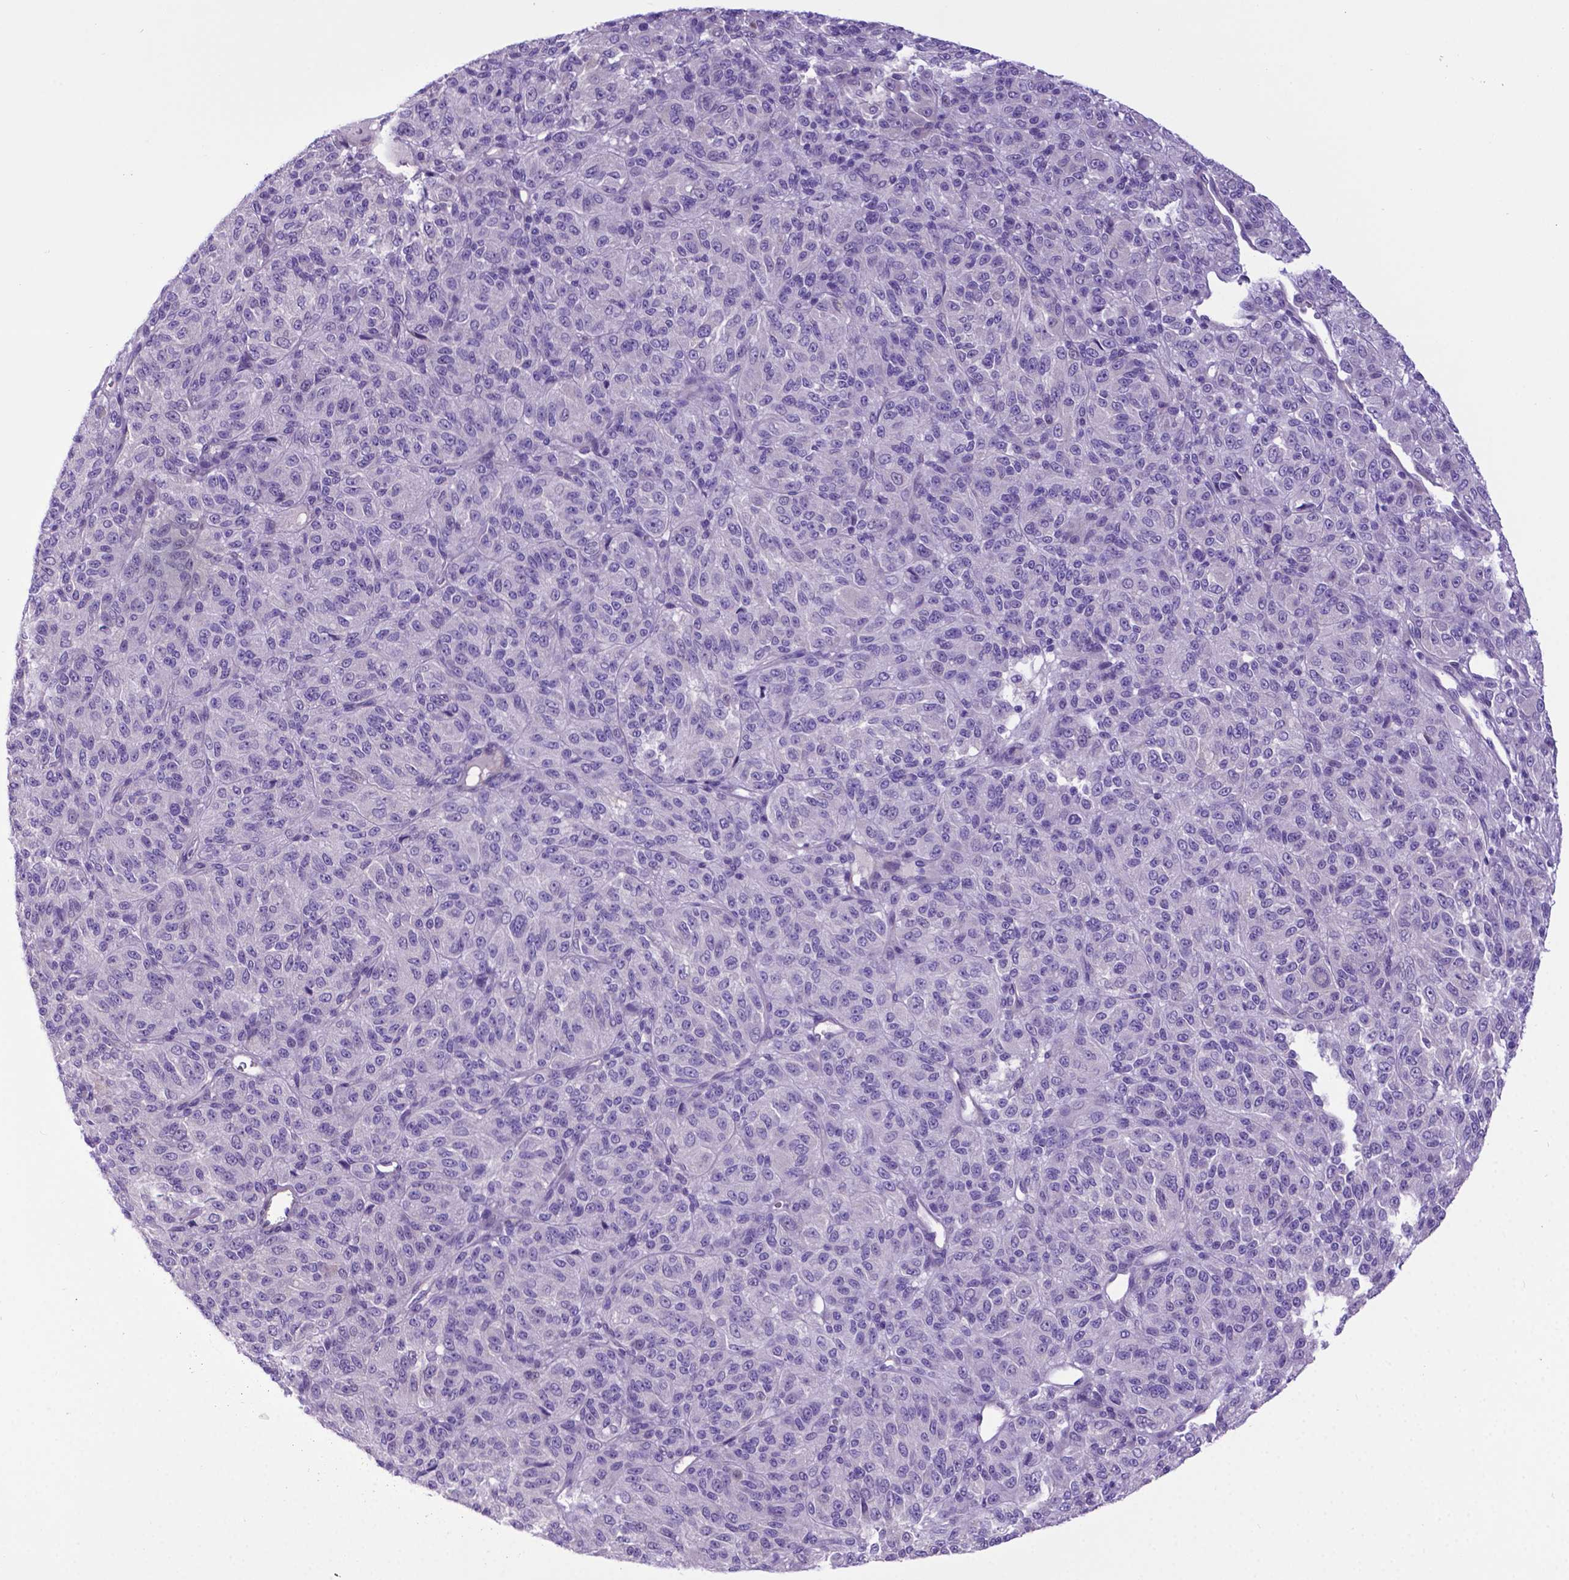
{"staining": {"intensity": "negative", "quantity": "none", "location": "none"}, "tissue": "melanoma", "cell_type": "Tumor cells", "image_type": "cancer", "snomed": [{"axis": "morphology", "description": "Malignant melanoma, Metastatic site"}, {"axis": "topography", "description": "Brain"}], "caption": "A histopathology image of melanoma stained for a protein exhibits no brown staining in tumor cells.", "gene": "ADRA2B", "patient": {"sex": "female", "age": 56}}